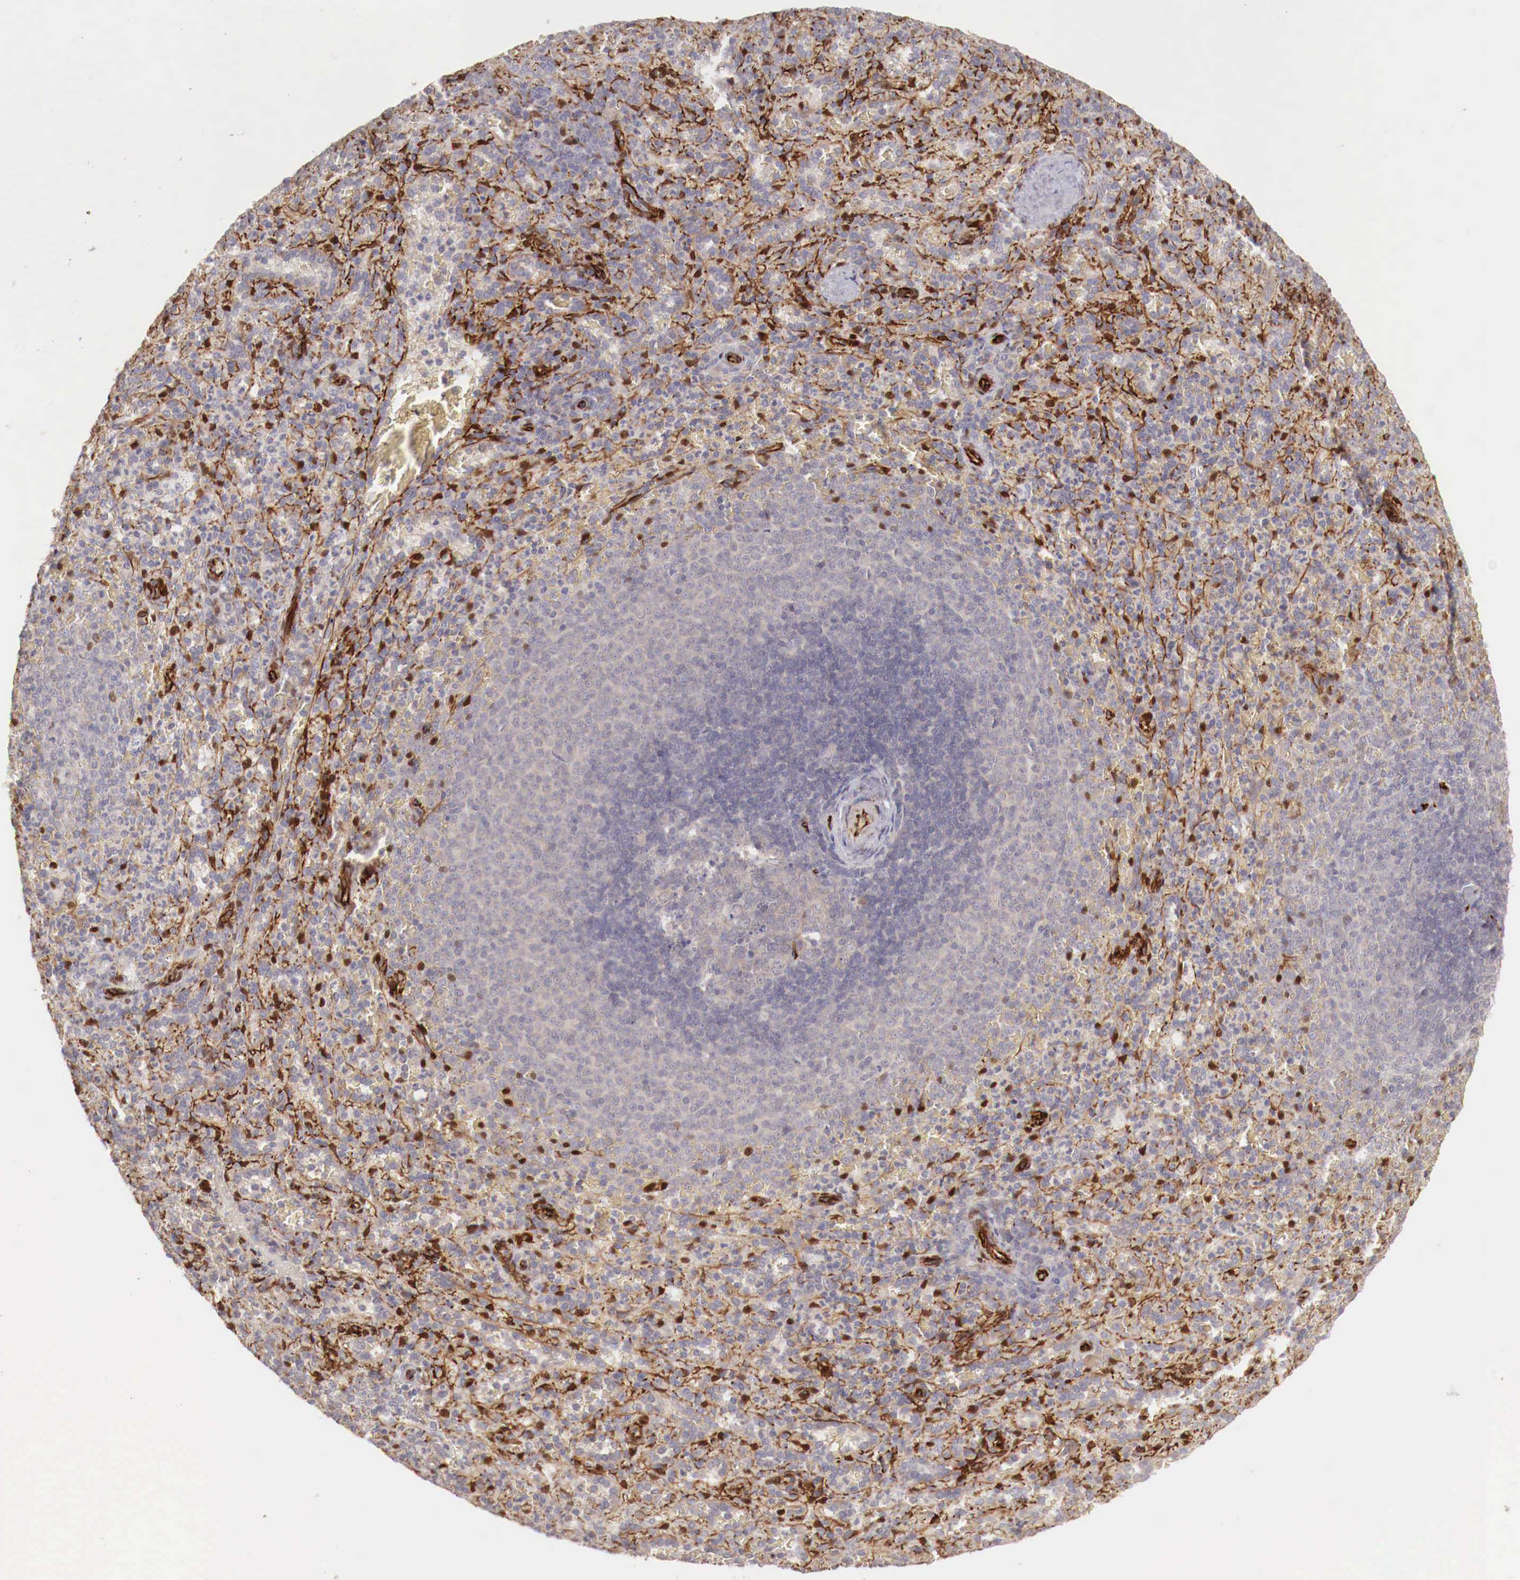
{"staining": {"intensity": "moderate", "quantity": "<25%", "location": "cytoplasmic/membranous,nuclear"}, "tissue": "spleen", "cell_type": "Cells in red pulp", "image_type": "normal", "snomed": [{"axis": "morphology", "description": "Normal tissue, NOS"}, {"axis": "topography", "description": "Spleen"}], "caption": "Immunohistochemical staining of benign spleen exhibits <25% levels of moderate cytoplasmic/membranous,nuclear protein positivity in about <25% of cells in red pulp. The protein of interest is stained brown, and the nuclei are stained in blue (DAB IHC with brightfield microscopy, high magnification).", "gene": "WT1", "patient": {"sex": "female", "age": 21}}